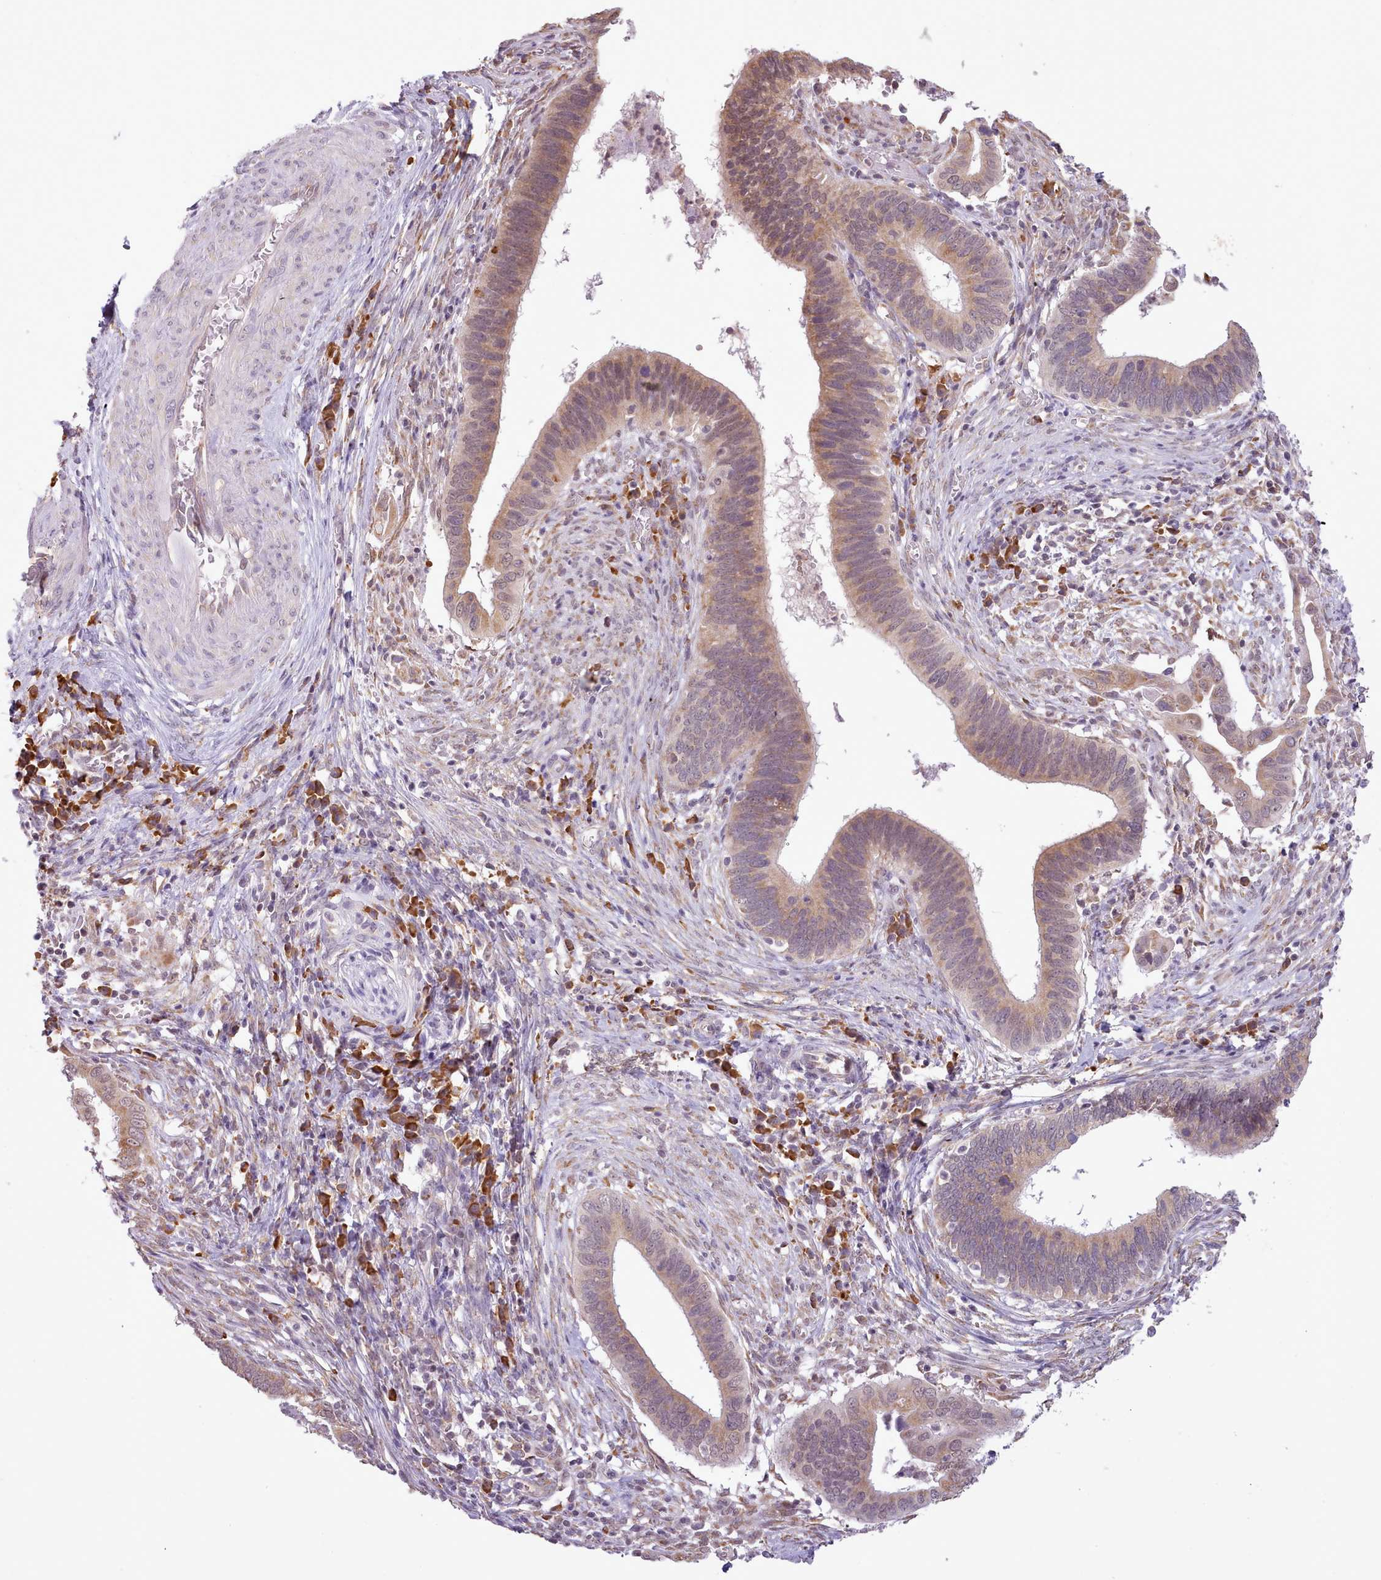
{"staining": {"intensity": "moderate", "quantity": ">75%", "location": "cytoplasmic/membranous"}, "tissue": "cervical cancer", "cell_type": "Tumor cells", "image_type": "cancer", "snomed": [{"axis": "morphology", "description": "Adenocarcinoma, NOS"}, {"axis": "topography", "description": "Cervix"}], "caption": "Cervical adenocarcinoma stained with DAB immunohistochemistry (IHC) demonstrates medium levels of moderate cytoplasmic/membranous expression in about >75% of tumor cells. The protein of interest is stained brown, and the nuclei are stained in blue (DAB (3,3'-diaminobenzidine) IHC with brightfield microscopy, high magnification).", "gene": "SEC61B", "patient": {"sex": "female", "age": 42}}